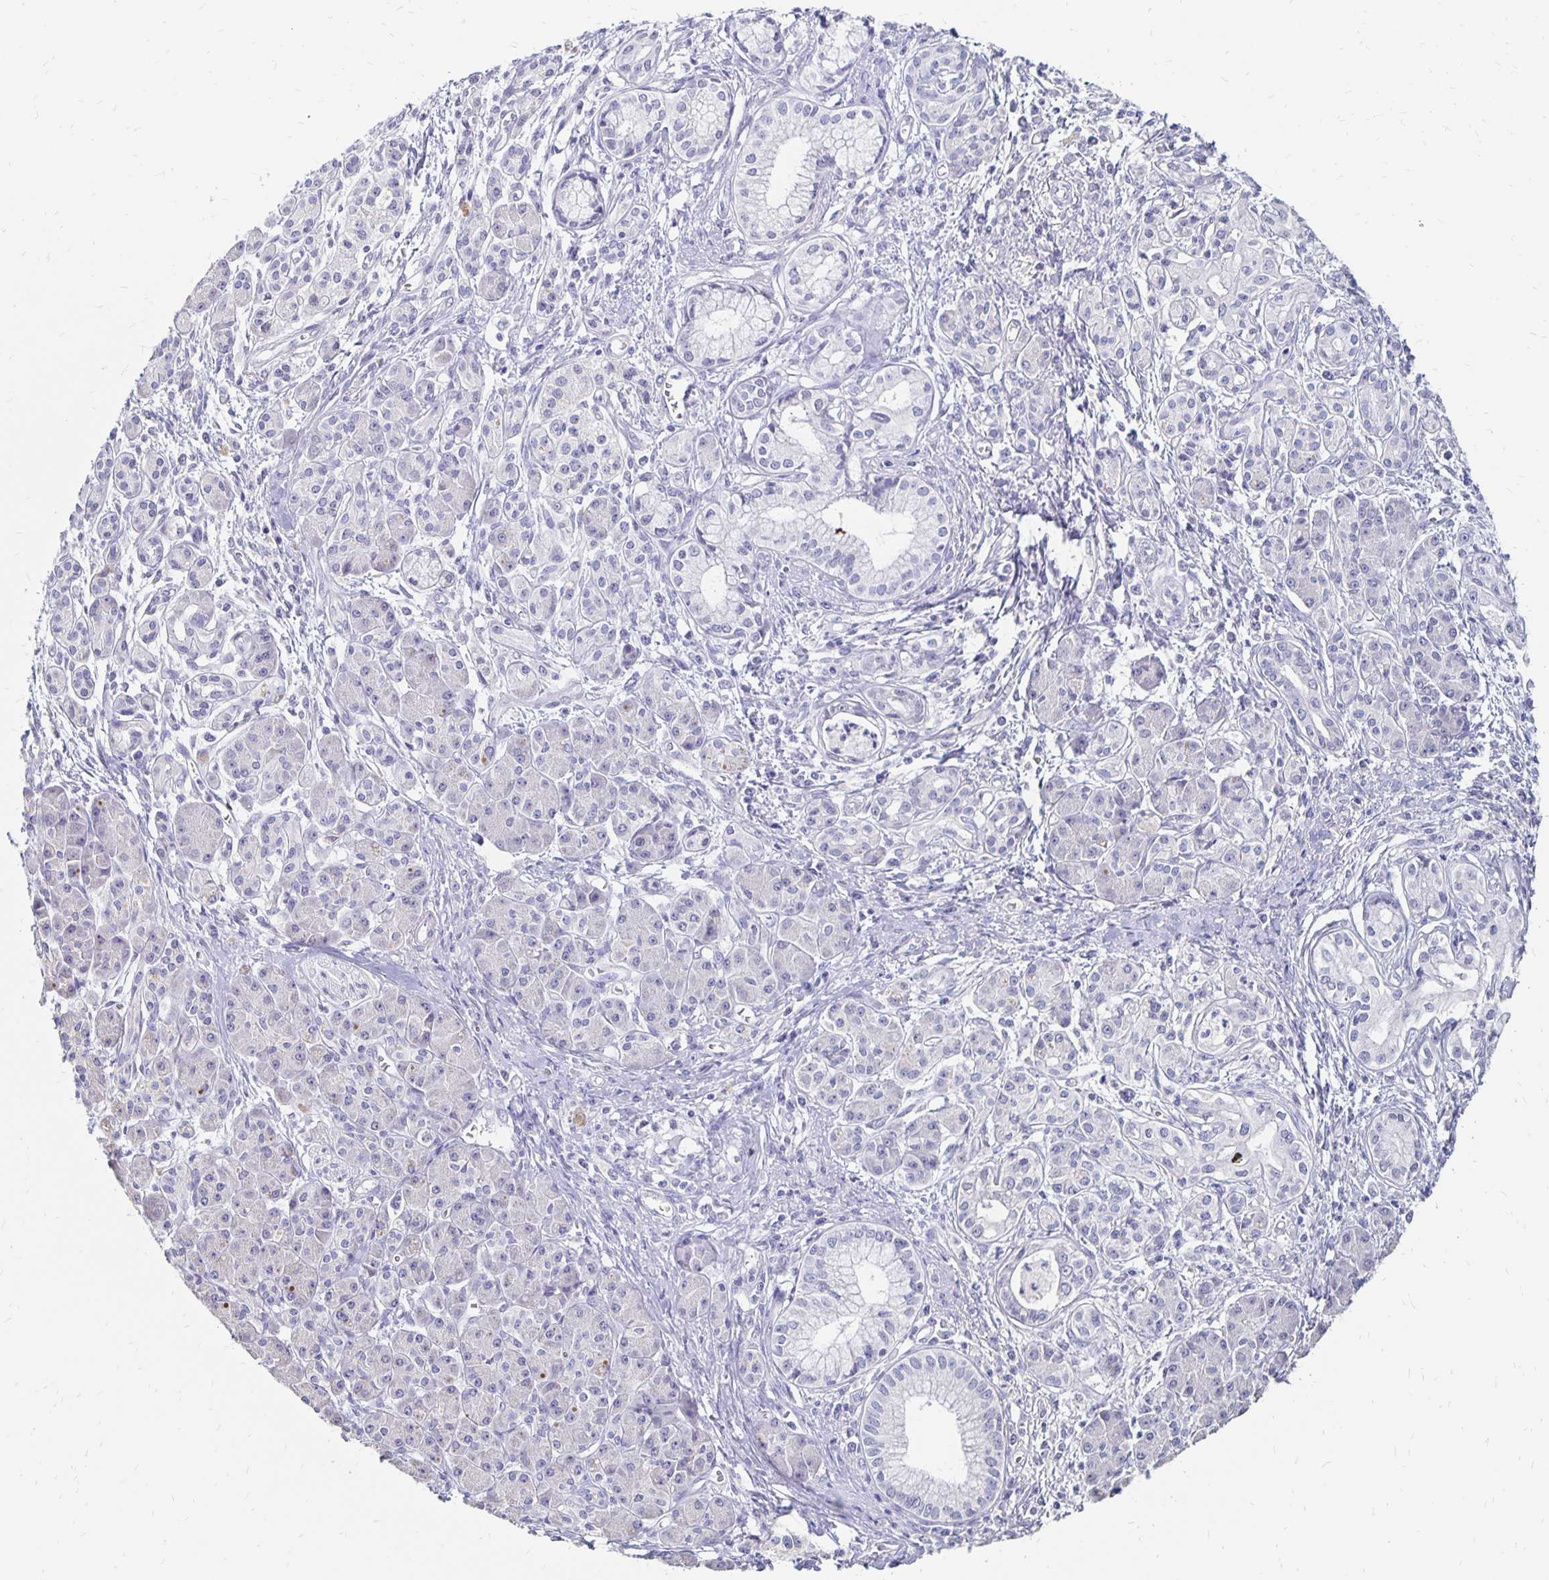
{"staining": {"intensity": "negative", "quantity": "none", "location": "none"}, "tissue": "pancreatic cancer", "cell_type": "Tumor cells", "image_type": "cancer", "snomed": [{"axis": "morphology", "description": "Adenocarcinoma, NOS"}, {"axis": "topography", "description": "Pancreas"}], "caption": "Tumor cells show no significant staining in pancreatic cancer.", "gene": "ATOSB", "patient": {"sex": "male", "age": 70}}